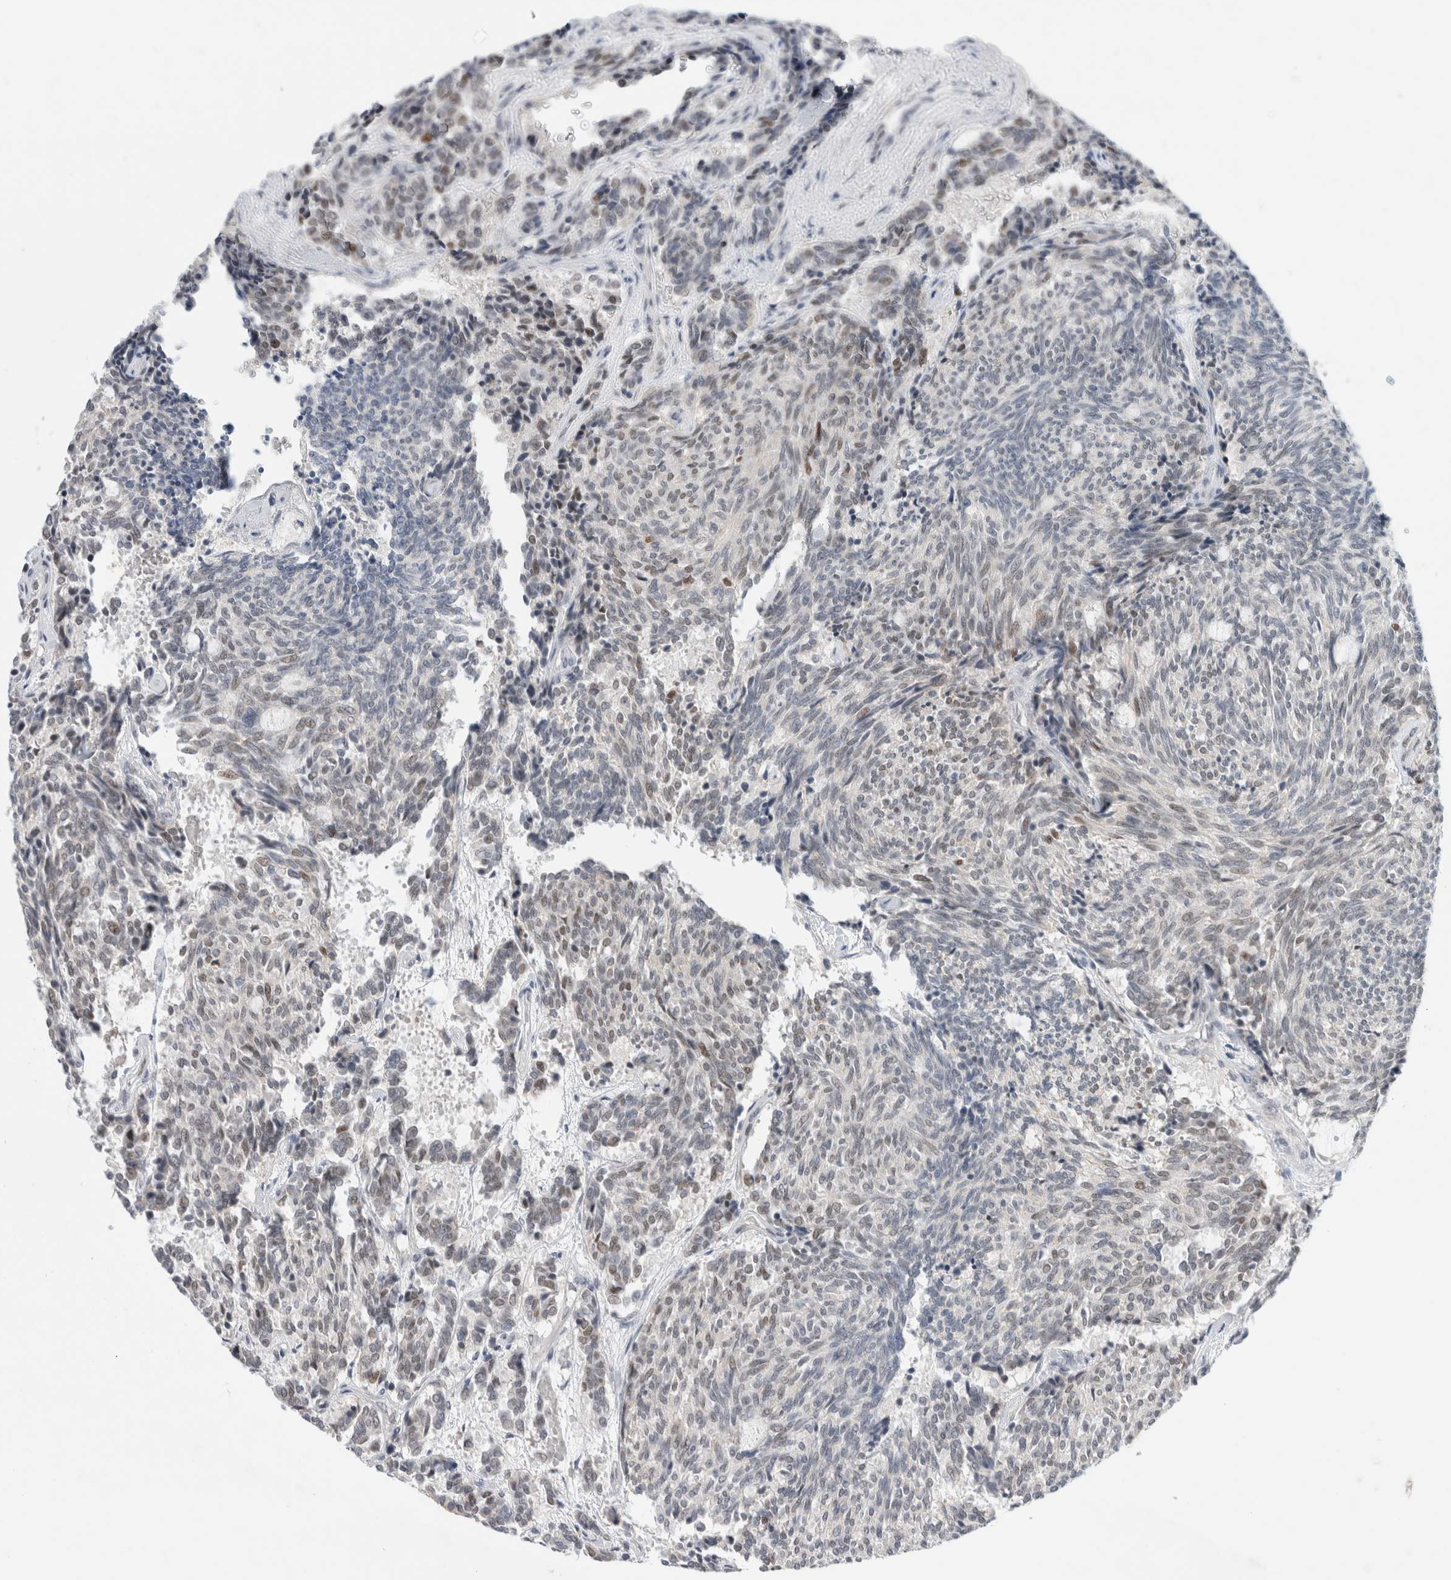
{"staining": {"intensity": "weak", "quantity": "<25%", "location": "nuclear"}, "tissue": "carcinoid", "cell_type": "Tumor cells", "image_type": "cancer", "snomed": [{"axis": "morphology", "description": "Carcinoid, malignant, NOS"}, {"axis": "topography", "description": "Pancreas"}], "caption": "A photomicrograph of carcinoid stained for a protein exhibits no brown staining in tumor cells. (Stains: DAB (3,3'-diaminobenzidine) IHC with hematoxylin counter stain, Microscopy: brightfield microscopy at high magnification).", "gene": "KNL1", "patient": {"sex": "female", "age": 54}}